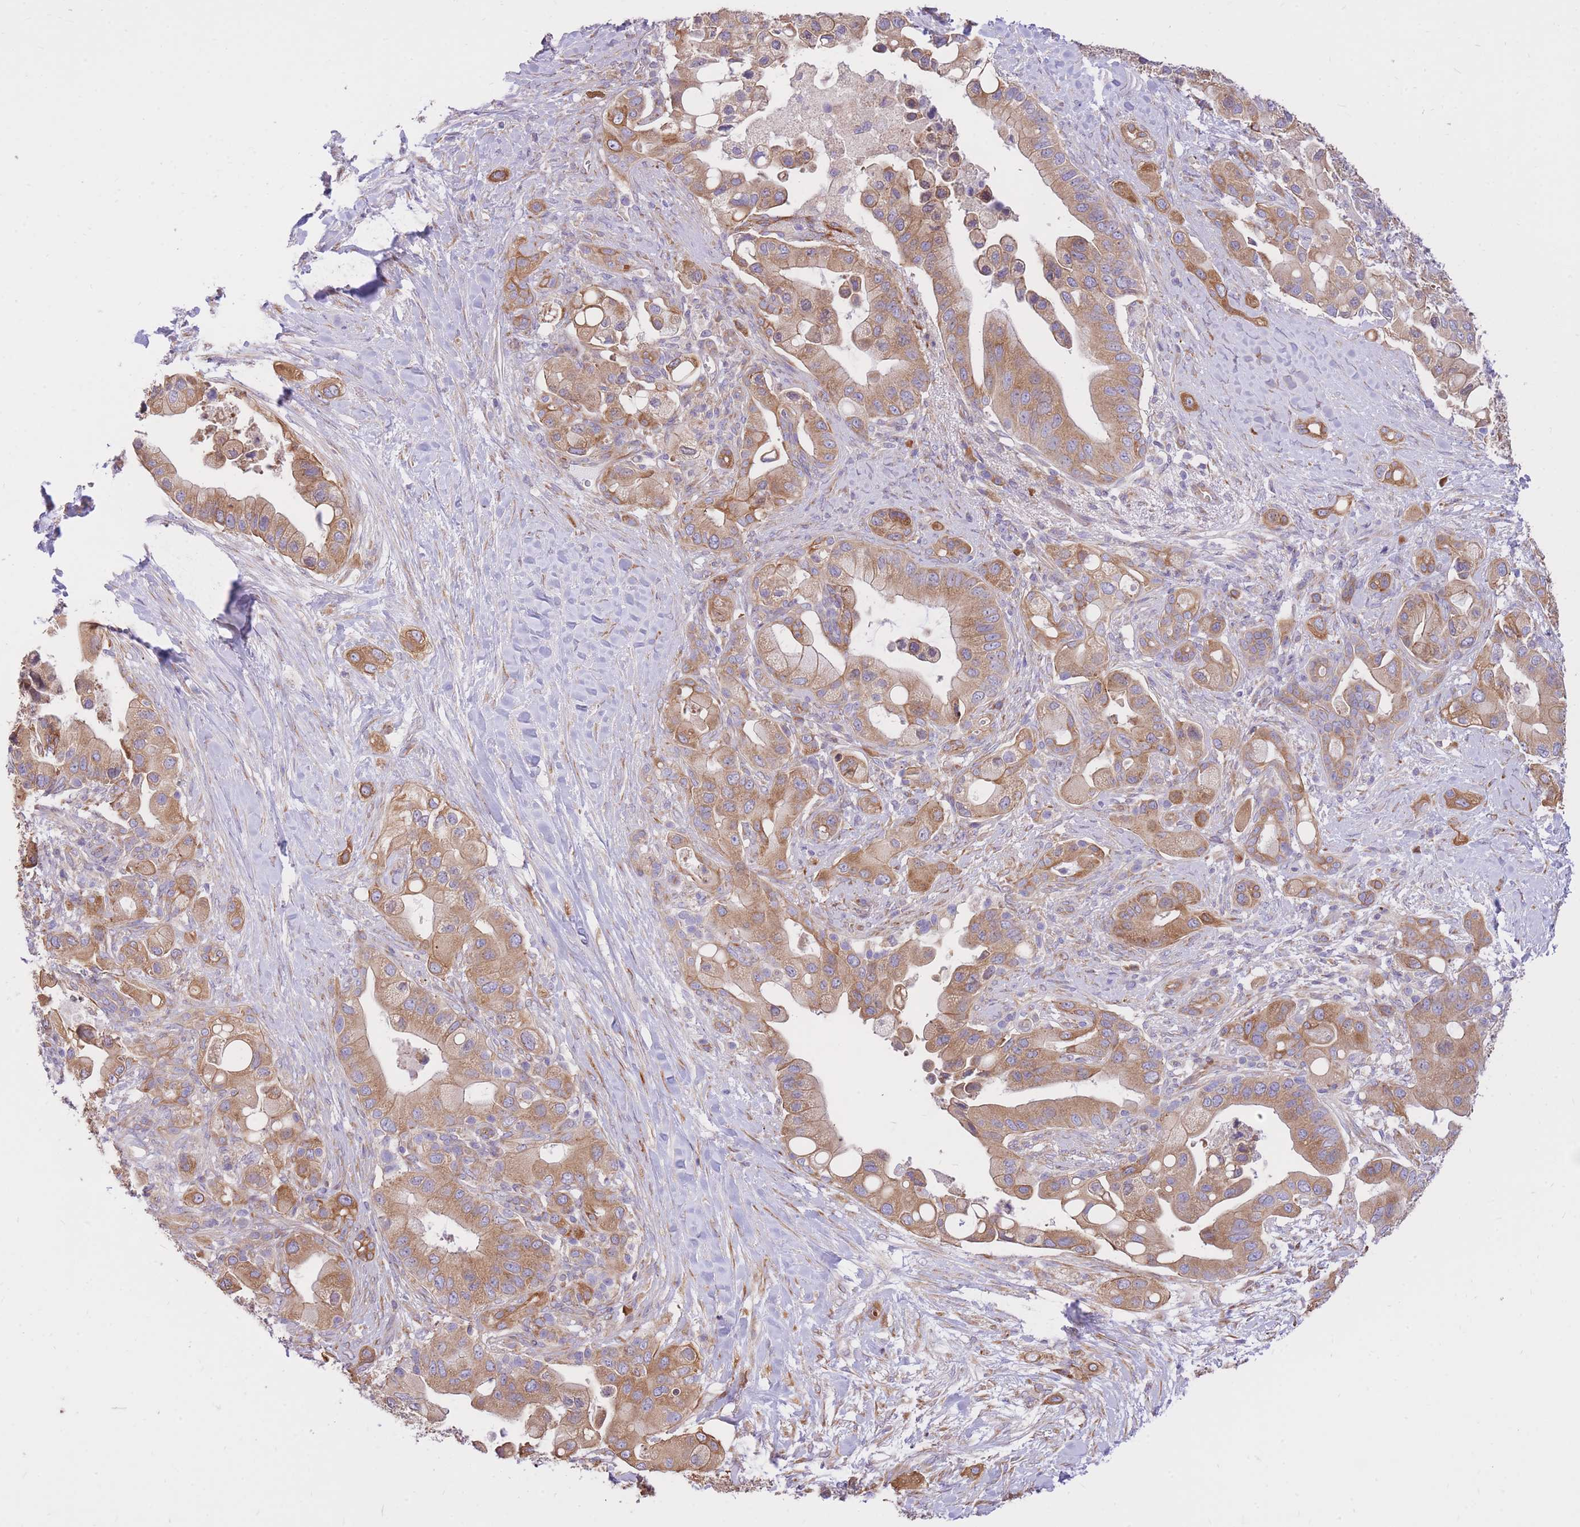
{"staining": {"intensity": "moderate", "quantity": ">75%", "location": "cytoplasmic/membranous"}, "tissue": "pancreatic cancer", "cell_type": "Tumor cells", "image_type": "cancer", "snomed": [{"axis": "morphology", "description": "Adenocarcinoma, NOS"}, {"axis": "topography", "description": "Pancreas"}], "caption": "Immunohistochemical staining of human adenocarcinoma (pancreatic) exhibits medium levels of moderate cytoplasmic/membranous expression in approximately >75% of tumor cells.", "gene": "GBP7", "patient": {"sex": "male", "age": 57}}